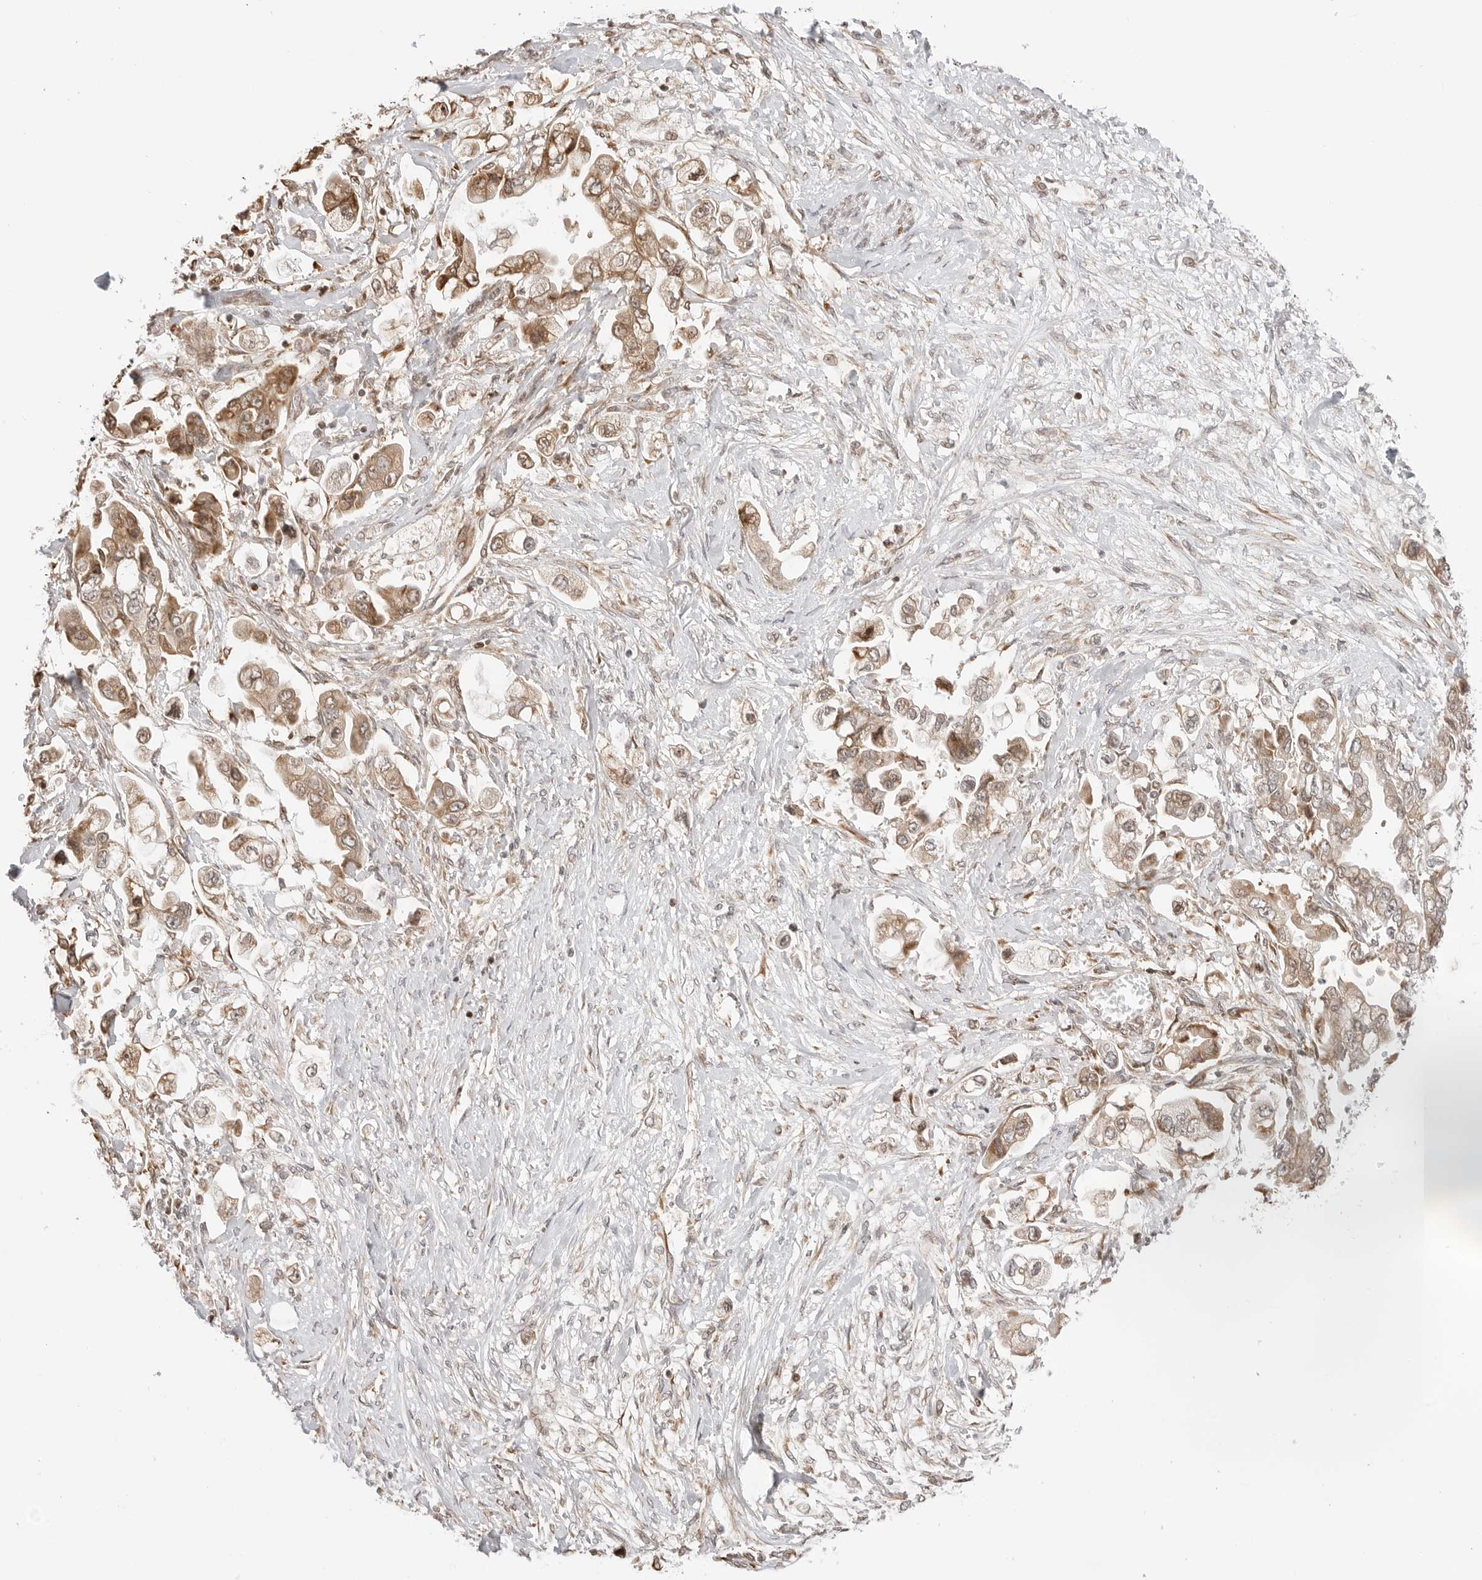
{"staining": {"intensity": "moderate", "quantity": ">75%", "location": "cytoplasmic/membranous,nuclear"}, "tissue": "stomach cancer", "cell_type": "Tumor cells", "image_type": "cancer", "snomed": [{"axis": "morphology", "description": "Adenocarcinoma, NOS"}, {"axis": "topography", "description": "Stomach"}], "caption": "Stomach cancer stained with DAB (3,3'-diaminobenzidine) IHC shows medium levels of moderate cytoplasmic/membranous and nuclear staining in about >75% of tumor cells.", "gene": "FKBP14", "patient": {"sex": "male", "age": 62}}